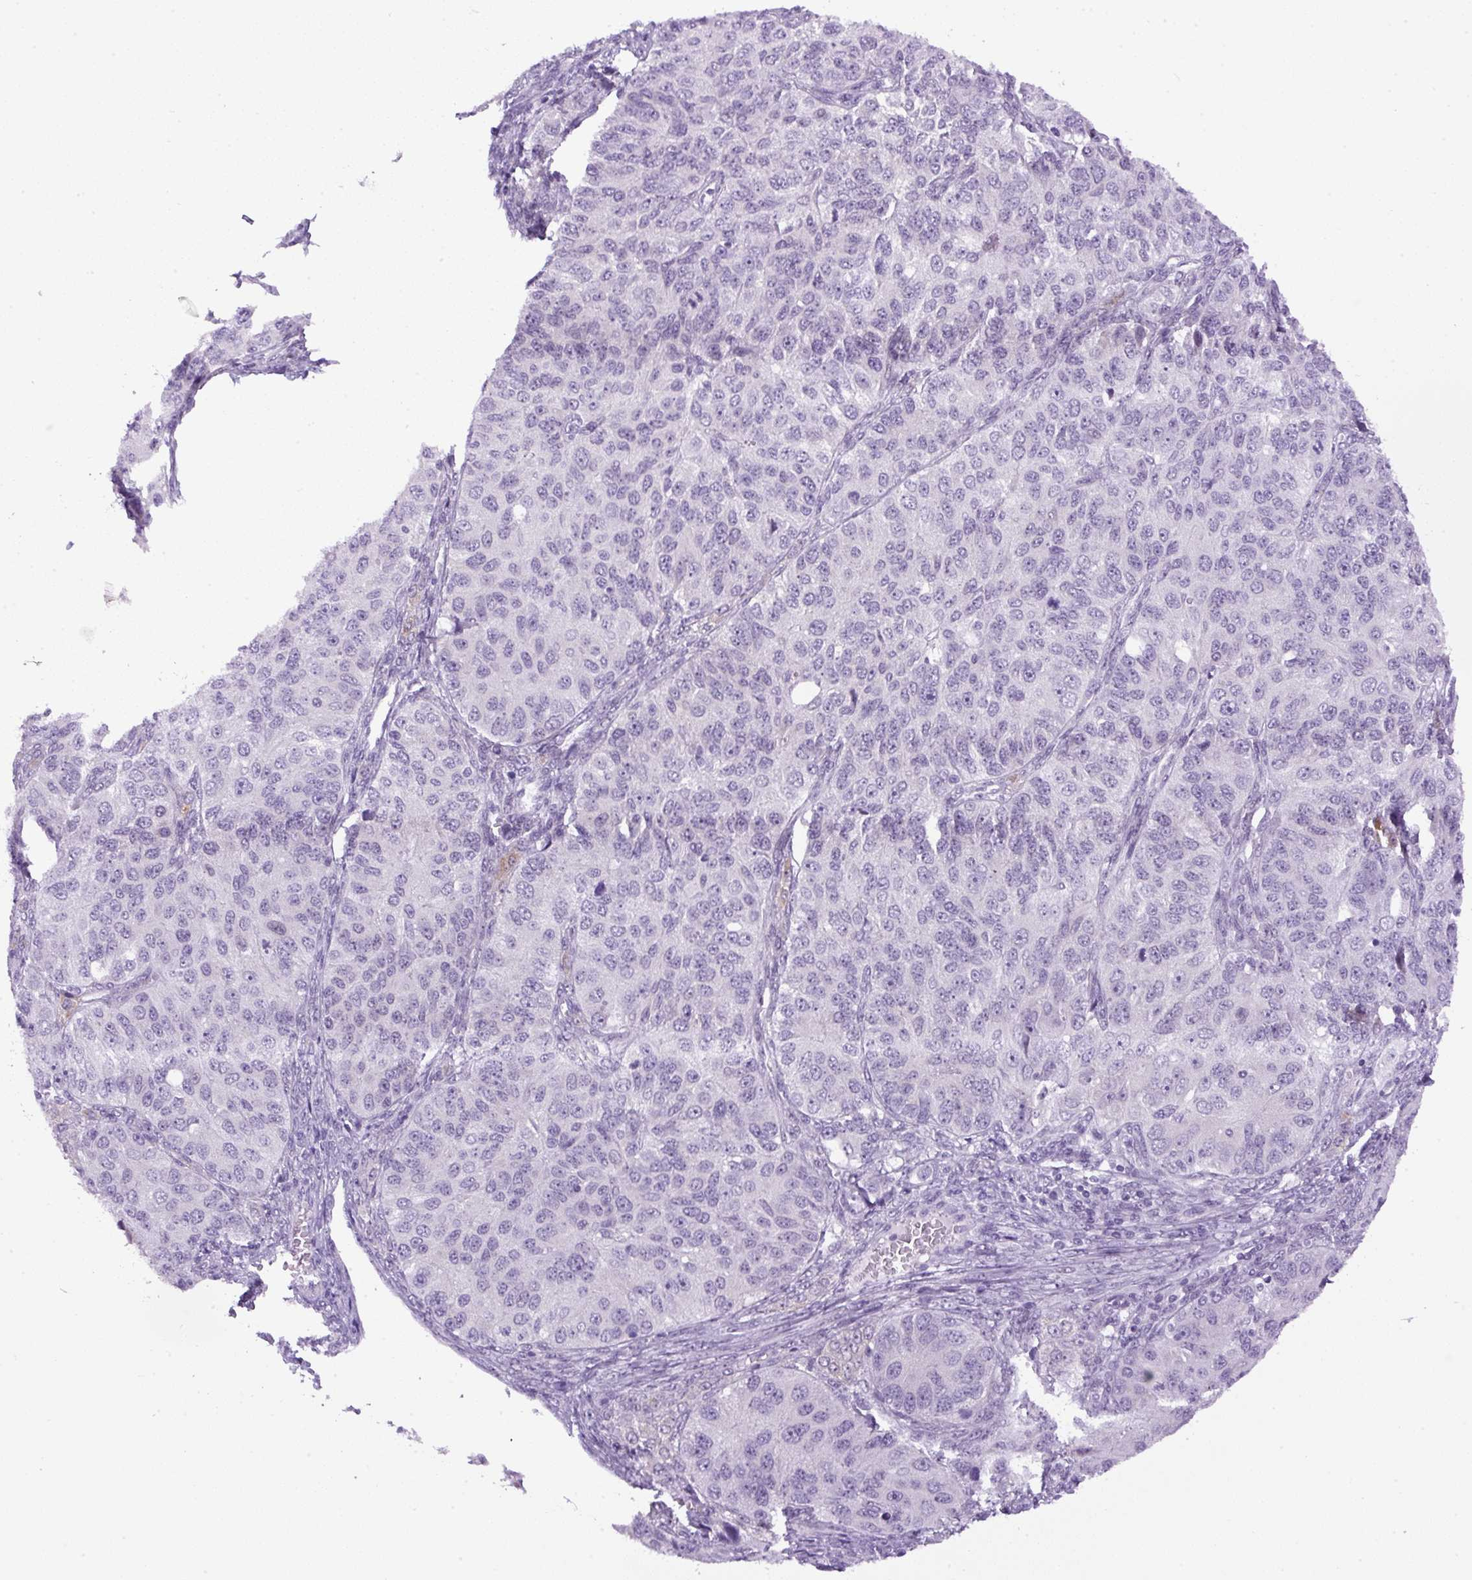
{"staining": {"intensity": "negative", "quantity": "none", "location": "none"}, "tissue": "ovarian cancer", "cell_type": "Tumor cells", "image_type": "cancer", "snomed": [{"axis": "morphology", "description": "Carcinoma, endometroid"}, {"axis": "topography", "description": "Ovary"}], "caption": "A histopathology image of endometroid carcinoma (ovarian) stained for a protein reveals no brown staining in tumor cells.", "gene": "RHBDD2", "patient": {"sex": "female", "age": 51}}